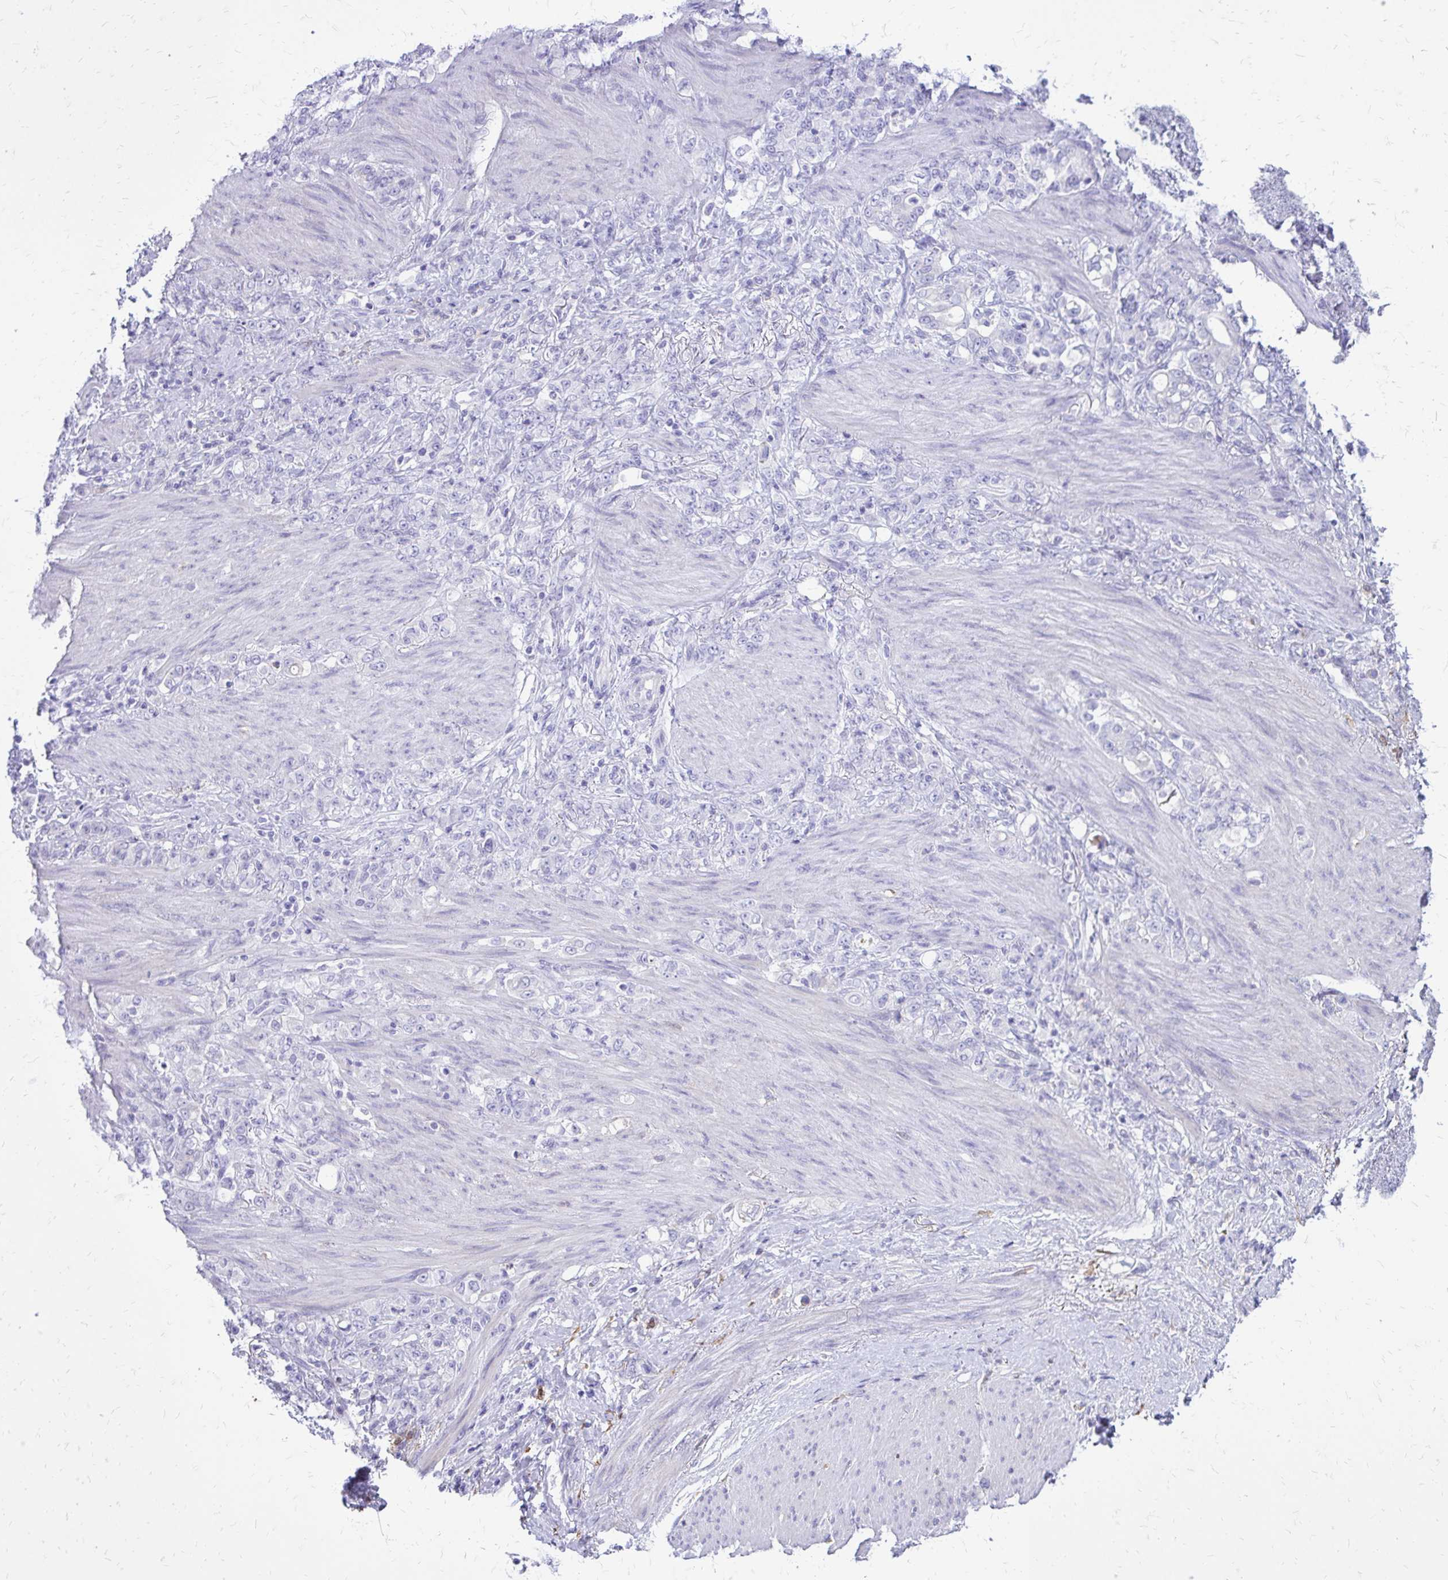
{"staining": {"intensity": "negative", "quantity": "none", "location": "none"}, "tissue": "stomach cancer", "cell_type": "Tumor cells", "image_type": "cancer", "snomed": [{"axis": "morphology", "description": "Normal tissue, NOS"}, {"axis": "morphology", "description": "Adenocarcinoma, NOS"}, {"axis": "topography", "description": "Stomach"}], "caption": "IHC of stomach cancer (adenocarcinoma) demonstrates no staining in tumor cells.", "gene": "SIGLEC11", "patient": {"sex": "female", "age": 79}}